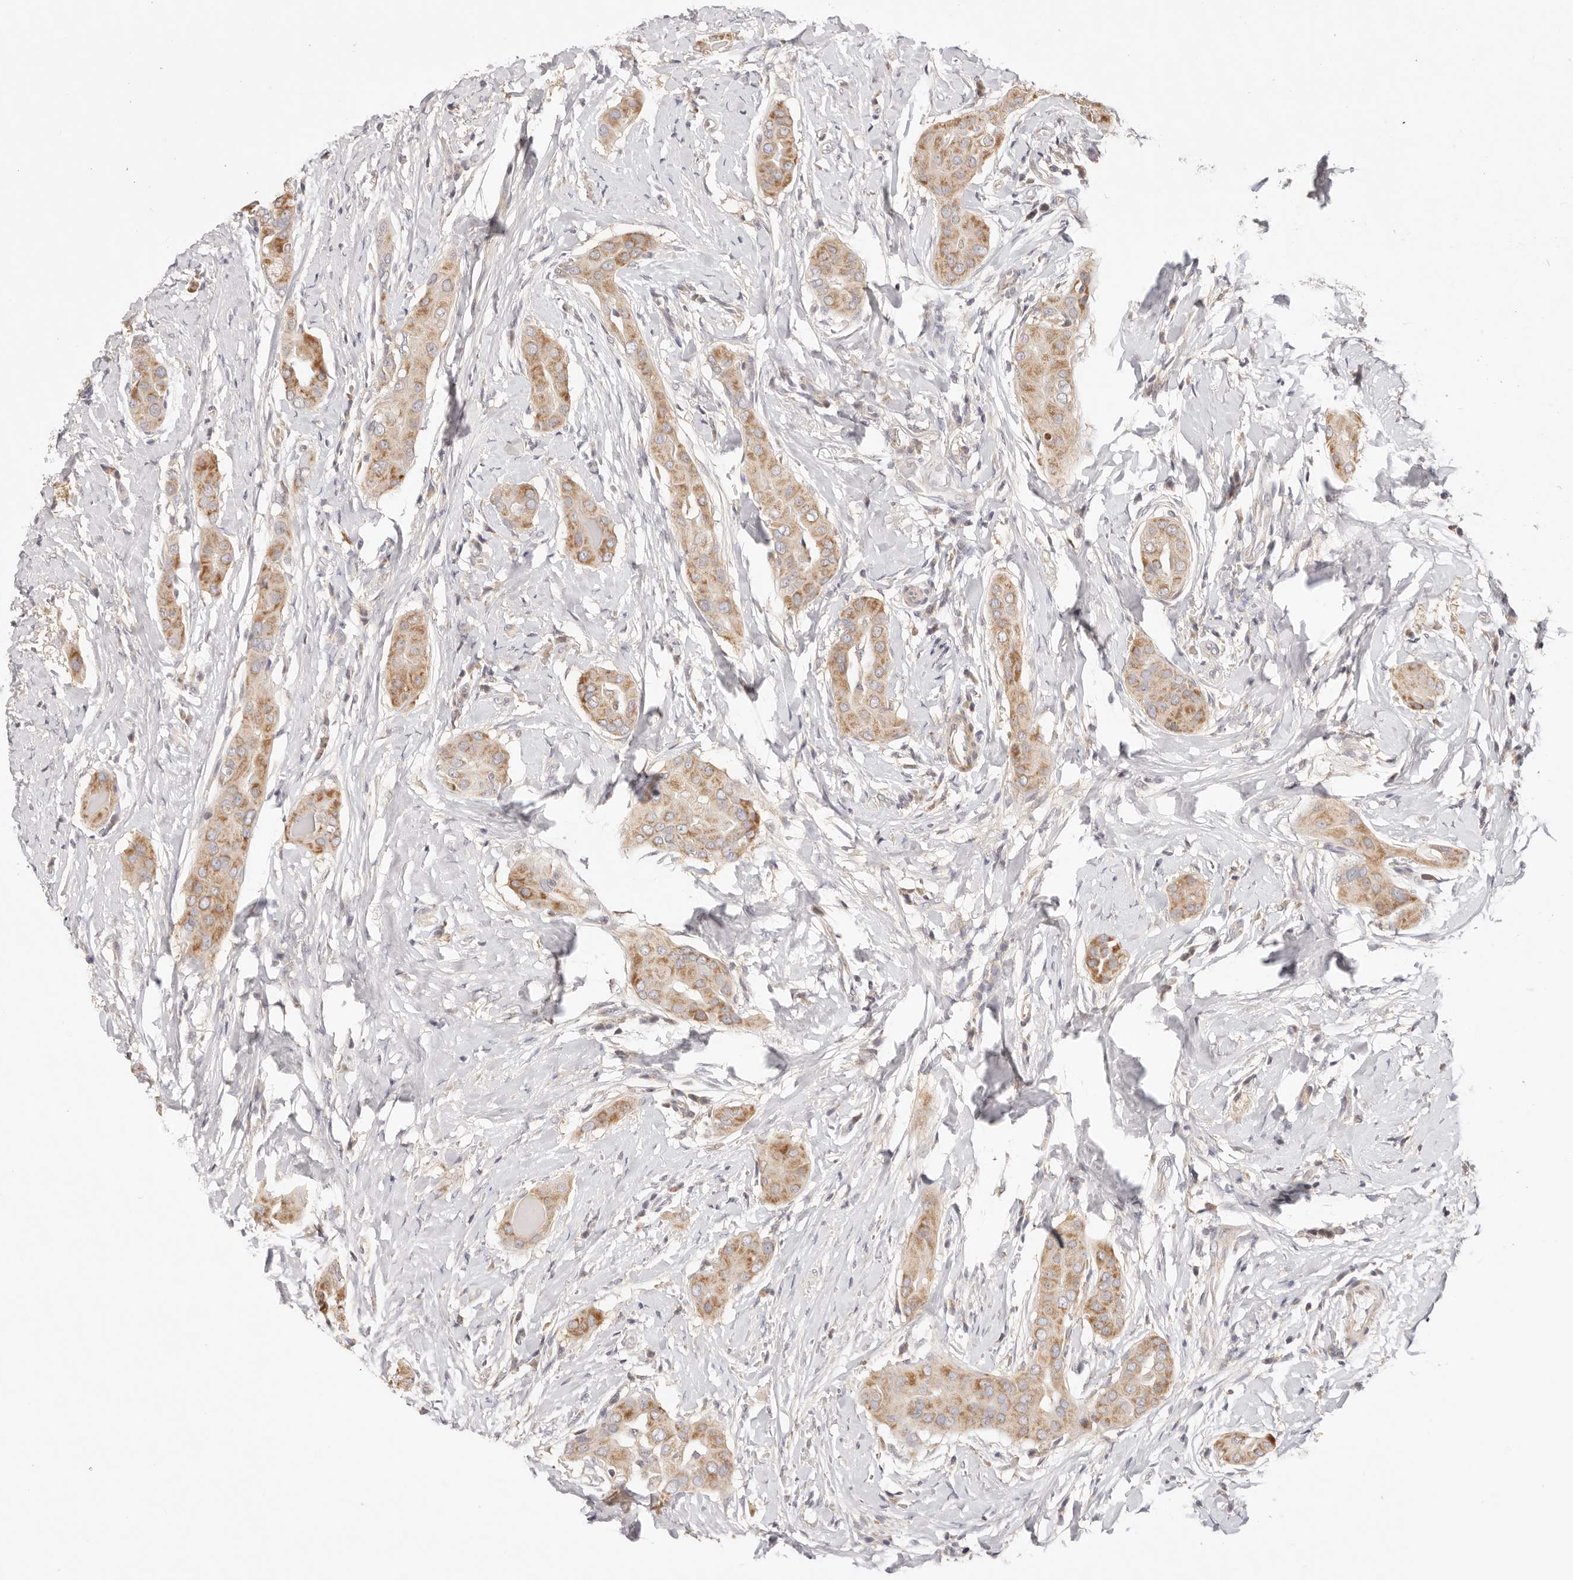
{"staining": {"intensity": "moderate", "quantity": "25%-75%", "location": "cytoplasmic/membranous"}, "tissue": "thyroid cancer", "cell_type": "Tumor cells", "image_type": "cancer", "snomed": [{"axis": "morphology", "description": "Papillary adenocarcinoma, NOS"}, {"axis": "topography", "description": "Thyroid gland"}], "caption": "IHC histopathology image of neoplastic tissue: human thyroid cancer (papillary adenocarcinoma) stained using immunohistochemistry (IHC) shows medium levels of moderate protein expression localized specifically in the cytoplasmic/membranous of tumor cells, appearing as a cytoplasmic/membranous brown color.", "gene": "KCMF1", "patient": {"sex": "male", "age": 33}}